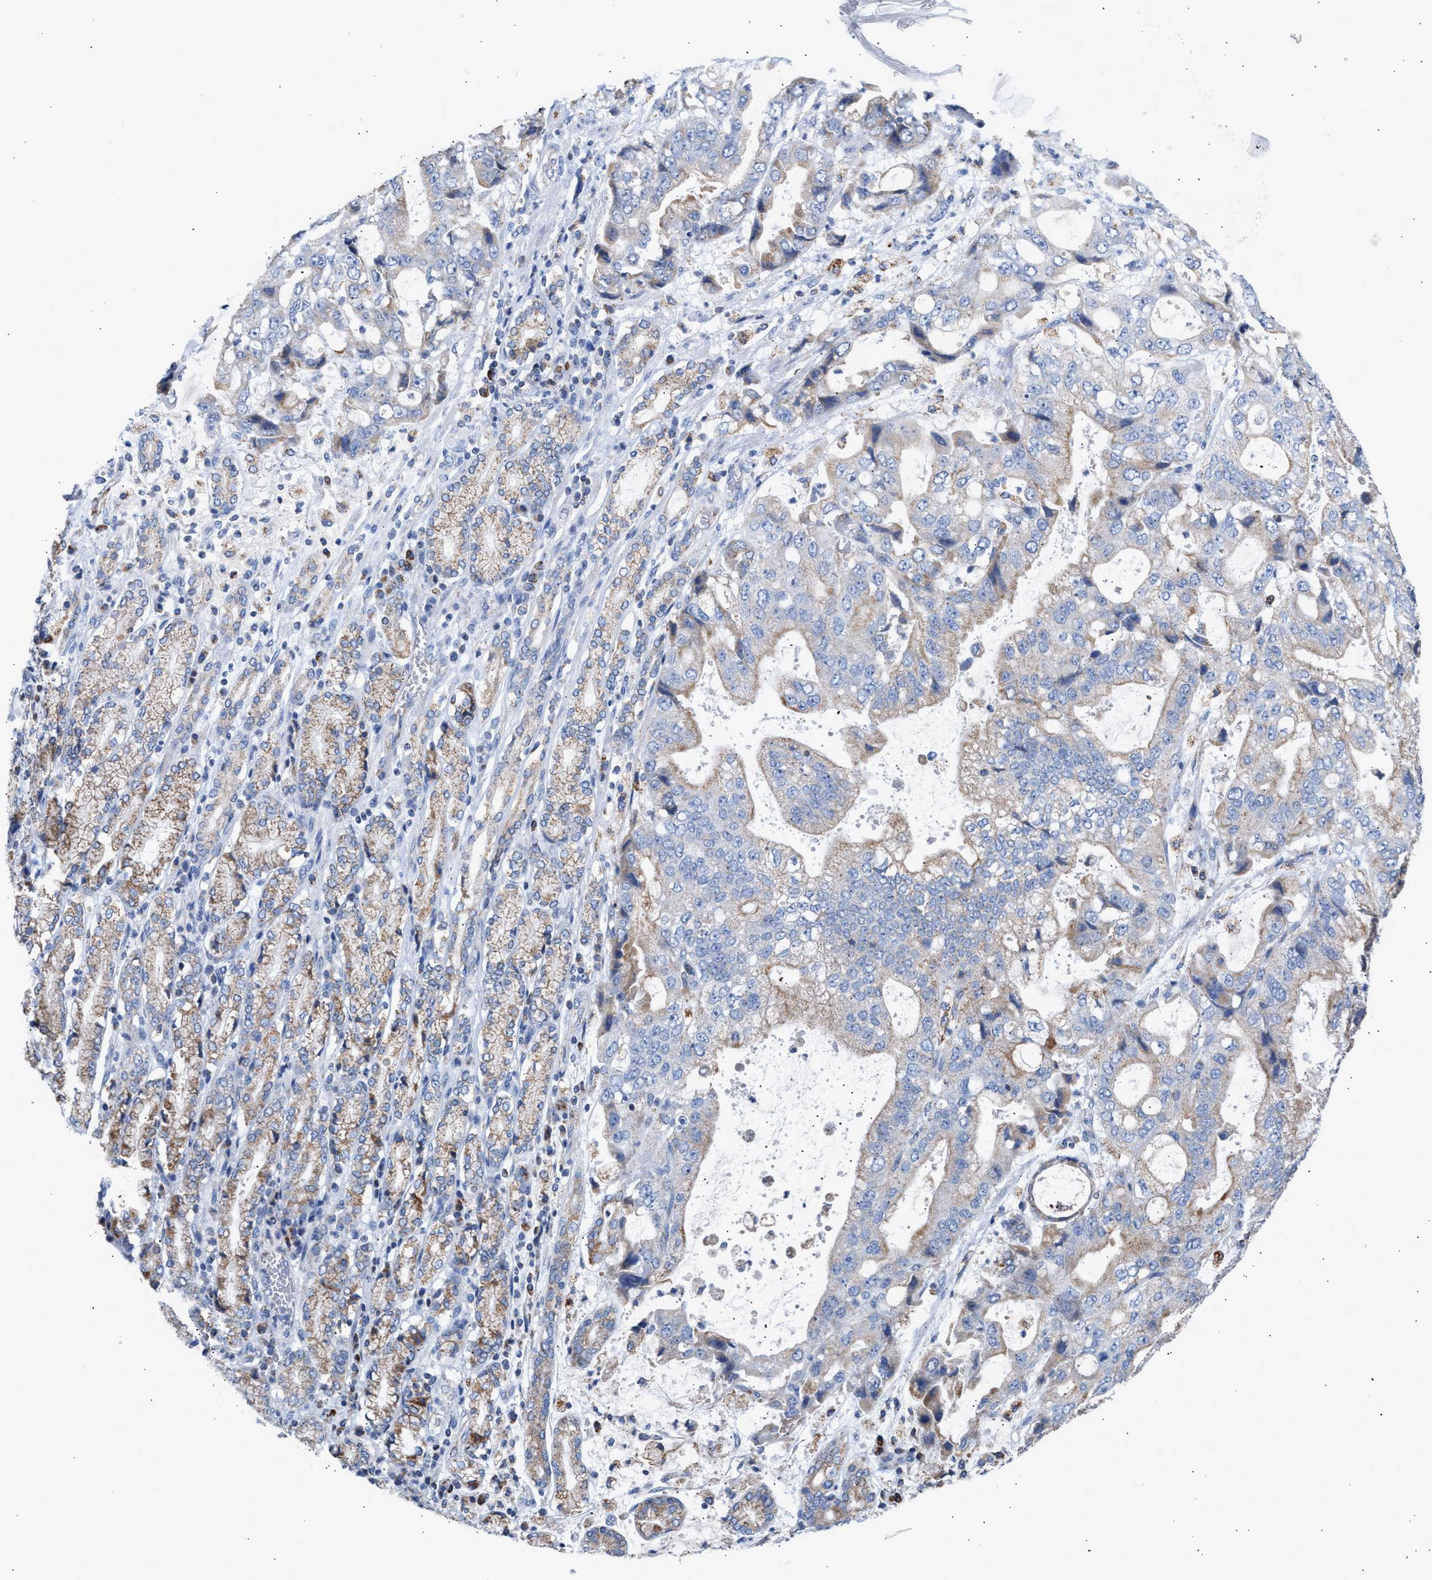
{"staining": {"intensity": "weak", "quantity": "25%-75%", "location": "cytoplasmic/membranous"}, "tissue": "stomach cancer", "cell_type": "Tumor cells", "image_type": "cancer", "snomed": [{"axis": "morphology", "description": "Normal tissue, NOS"}, {"axis": "morphology", "description": "Adenocarcinoma, NOS"}, {"axis": "topography", "description": "Stomach"}], "caption": "Immunohistochemical staining of stomach adenocarcinoma reveals low levels of weak cytoplasmic/membranous expression in about 25%-75% of tumor cells. Using DAB (brown) and hematoxylin (blue) stains, captured at high magnification using brightfield microscopy.", "gene": "ACOT13", "patient": {"sex": "male", "age": 62}}